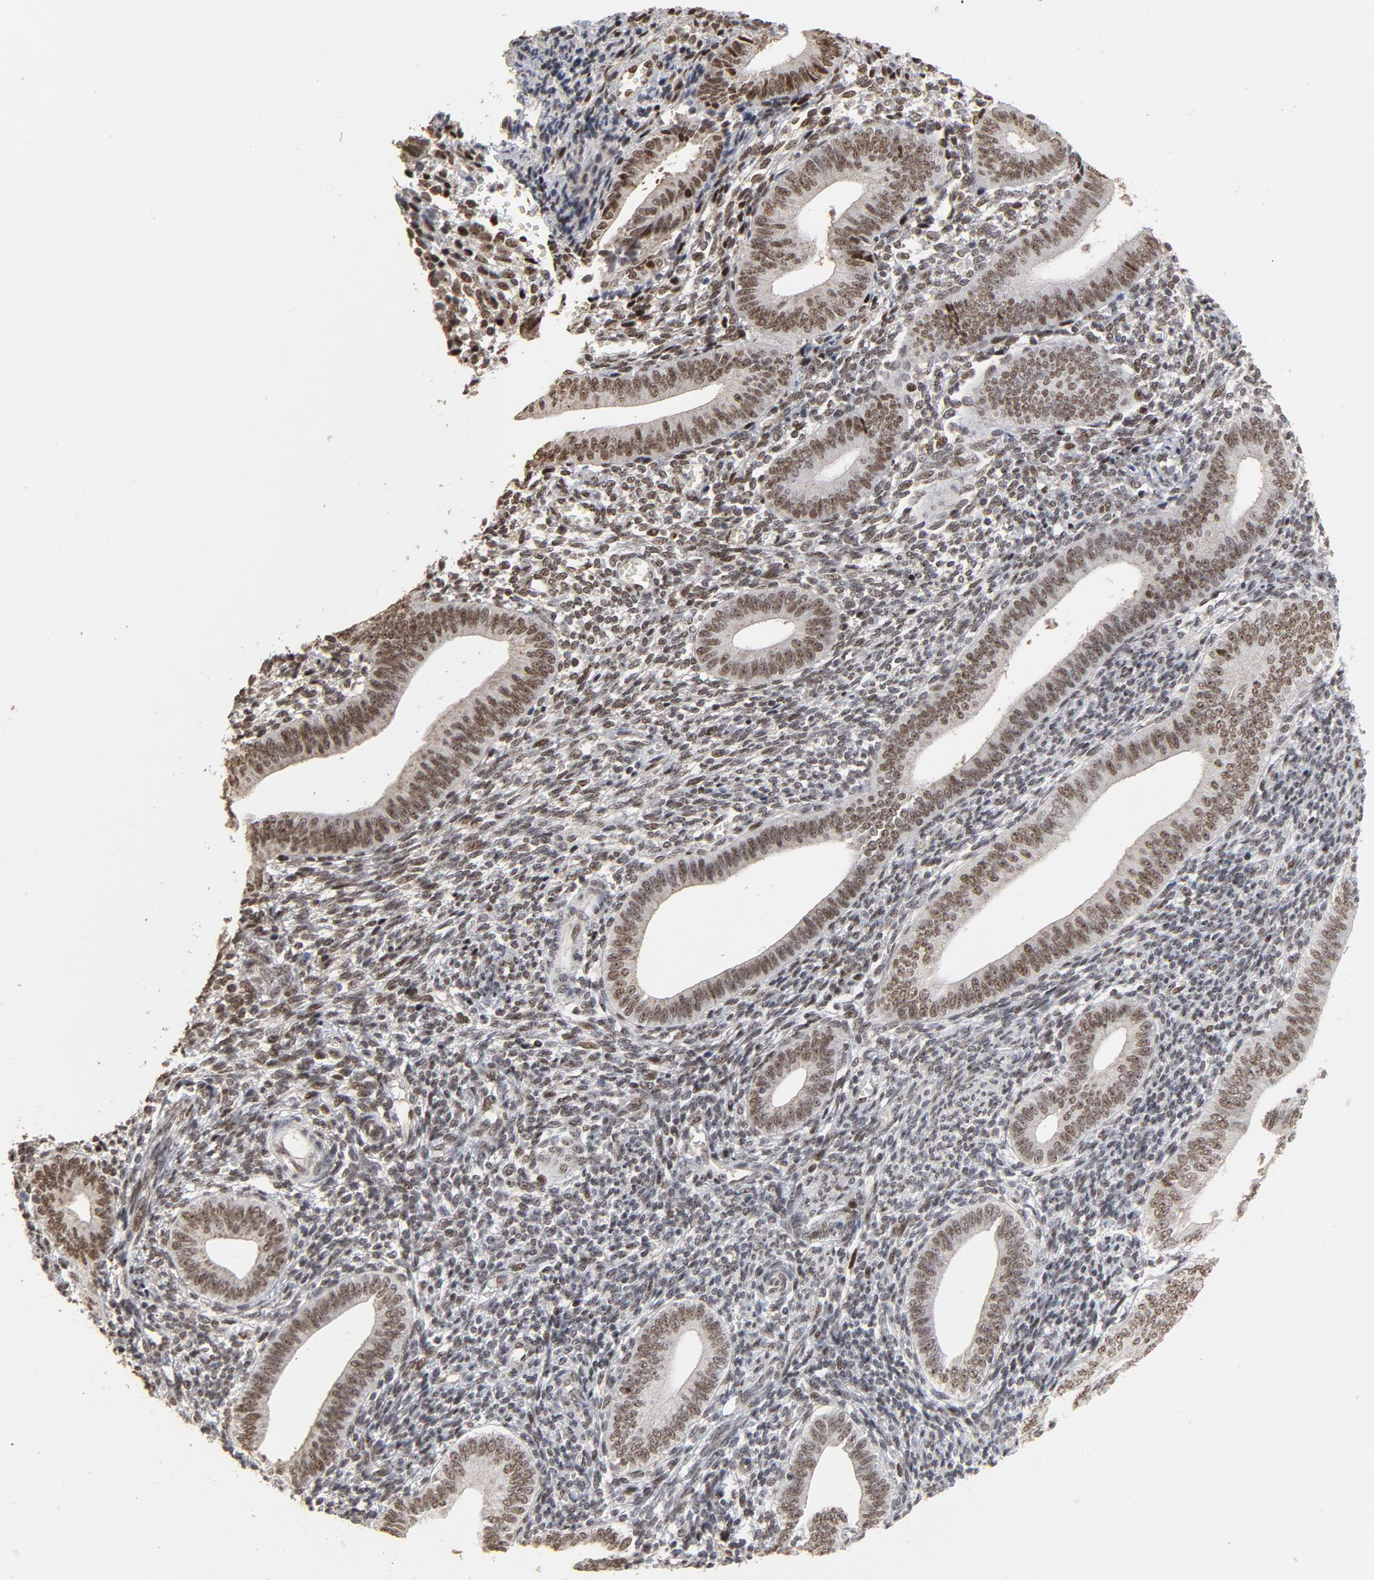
{"staining": {"intensity": "strong", "quantity": ">75%", "location": "nuclear"}, "tissue": "endometrium", "cell_type": "Cells in endometrial stroma", "image_type": "normal", "snomed": [{"axis": "morphology", "description": "Normal tissue, NOS"}, {"axis": "topography", "description": "Uterus"}, {"axis": "topography", "description": "Endometrium"}], "caption": "Immunohistochemistry (IHC) (DAB (3,3'-diaminobenzidine)) staining of benign endometrium reveals strong nuclear protein expression in approximately >75% of cells in endometrial stroma. Immunohistochemistry (IHC) stains the protein in brown and the nuclei are stained blue.", "gene": "TP53RK", "patient": {"sex": "female", "age": 33}}